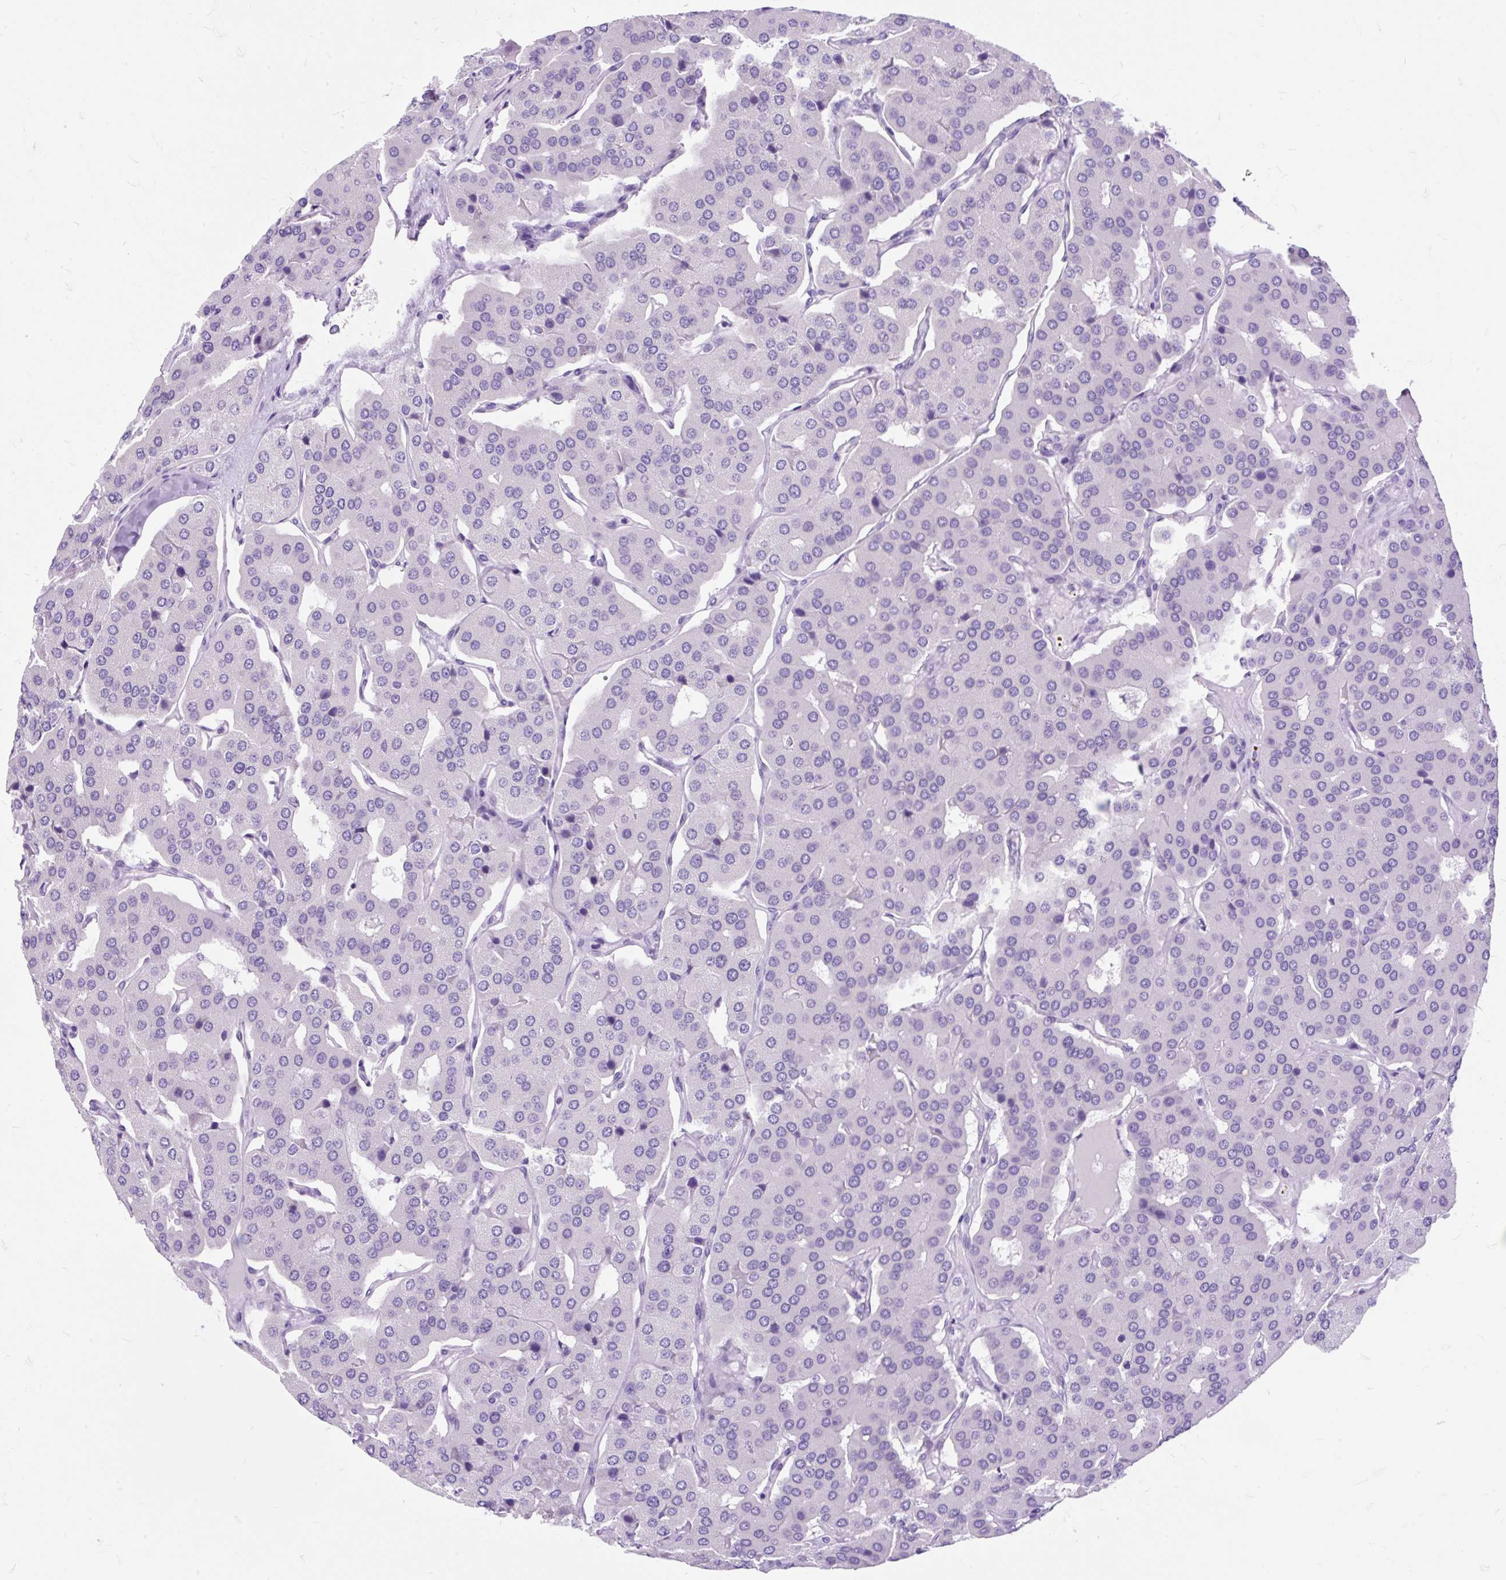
{"staining": {"intensity": "negative", "quantity": "none", "location": "none"}, "tissue": "parathyroid gland", "cell_type": "Glandular cells", "image_type": "normal", "snomed": [{"axis": "morphology", "description": "Normal tissue, NOS"}, {"axis": "morphology", "description": "Adenoma, NOS"}, {"axis": "topography", "description": "Parathyroid gland"}], "caption": "Human parathyroid gland stained for a protein using IHC demonstrates no staining in glandular cells.", "gene": "SCGB1A1", "patient": {"sex": "female", "age": 86}}